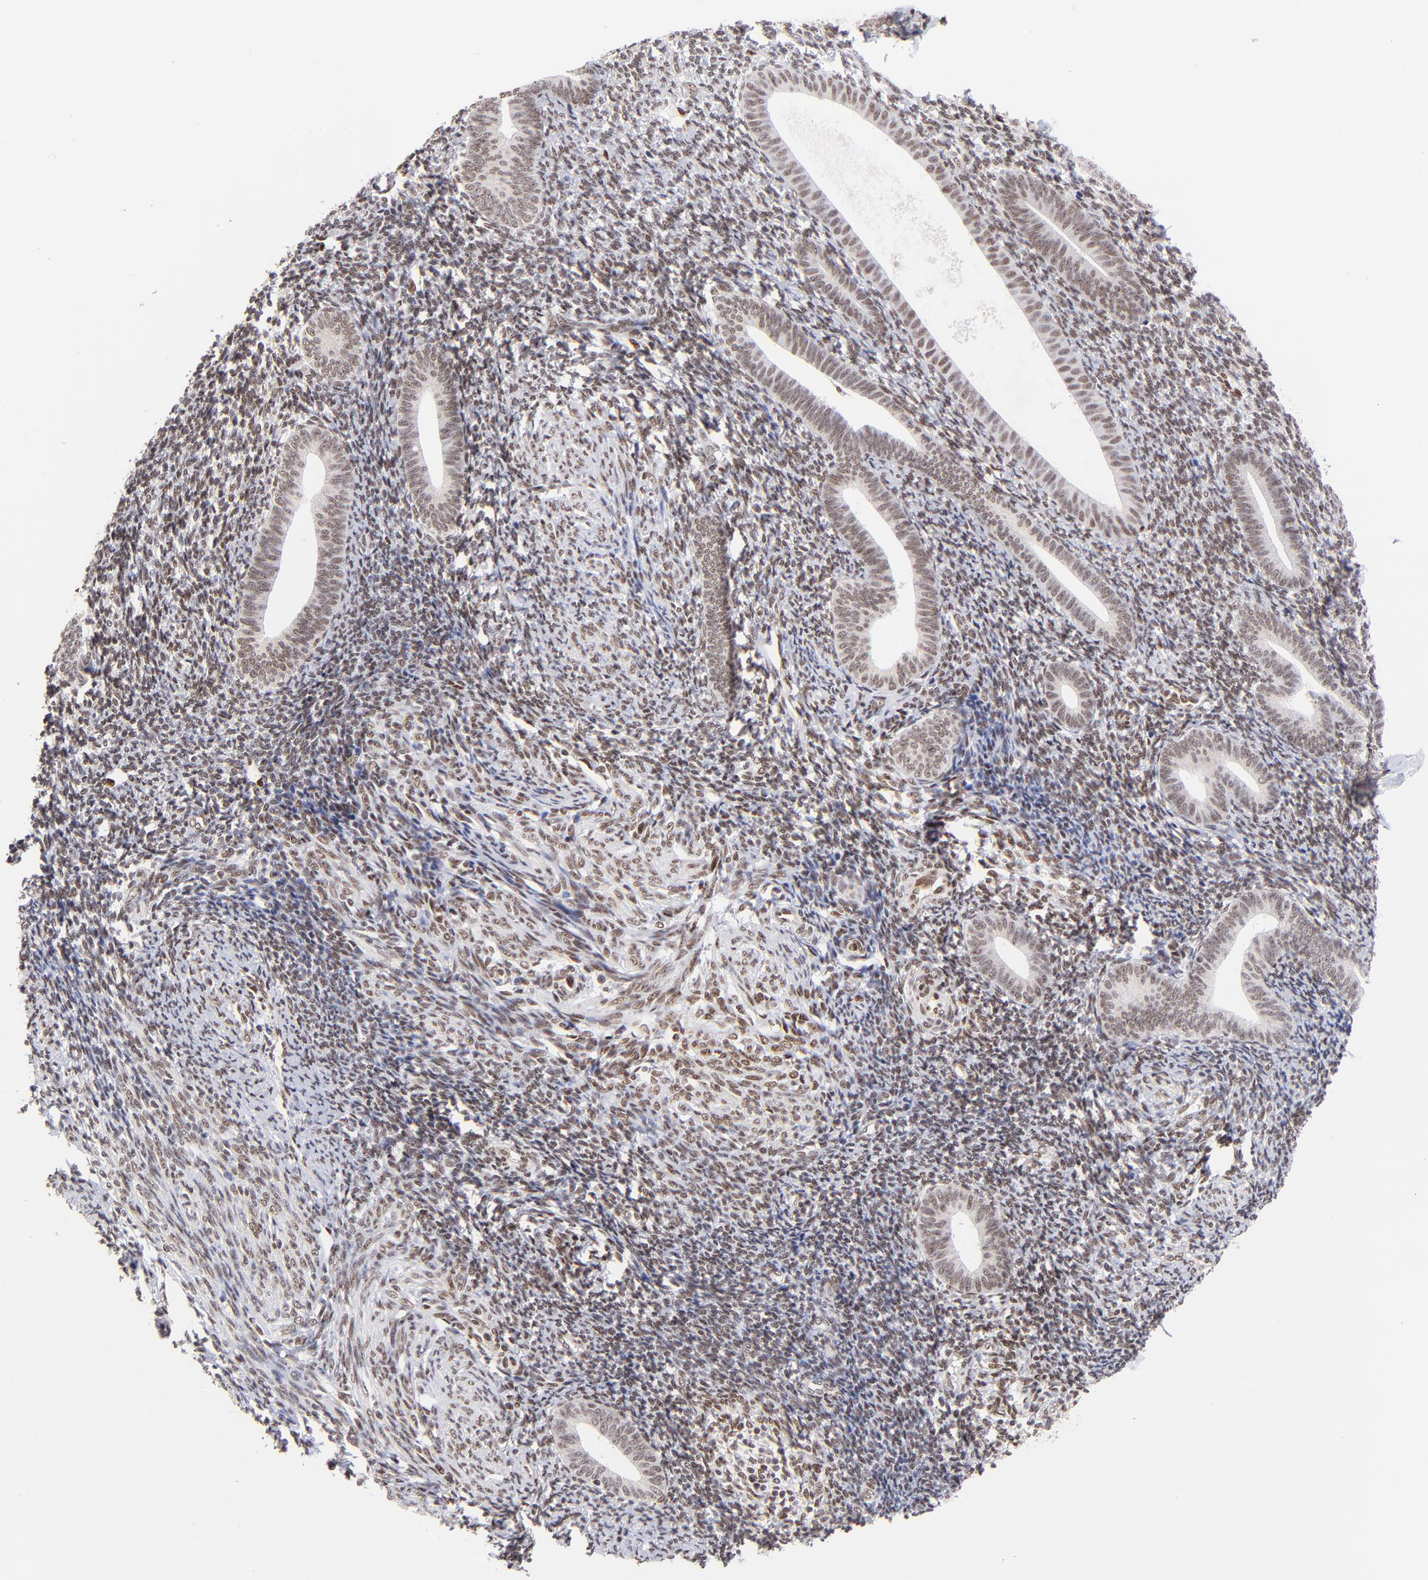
{"staining": {"intensity": "strong", "quantity": ">75%", "location": "nuclear"}, "tissue": "endometrium", "cell_type": "Cells in endometrial stroma", "image_type": "normal", "snomed": [{"axis": "morphology", "description": "Normal tissue, NOS"}, {"axis": "topography", "description": "Endometrium"}], "caption": "Immunohistochemistry staining of unremarkable endometrium, which displays high levels of strong nuclear expression in approximately >75% of cells in endometrial stroma indicating strong nuclear protein expression. The staining was performed using DAB (brown) for protein detection and nuclei were counterstained in hematoxylin (blue).", "gene": "MIDEAS", "patient": {"sex": "female", "age": 57}}